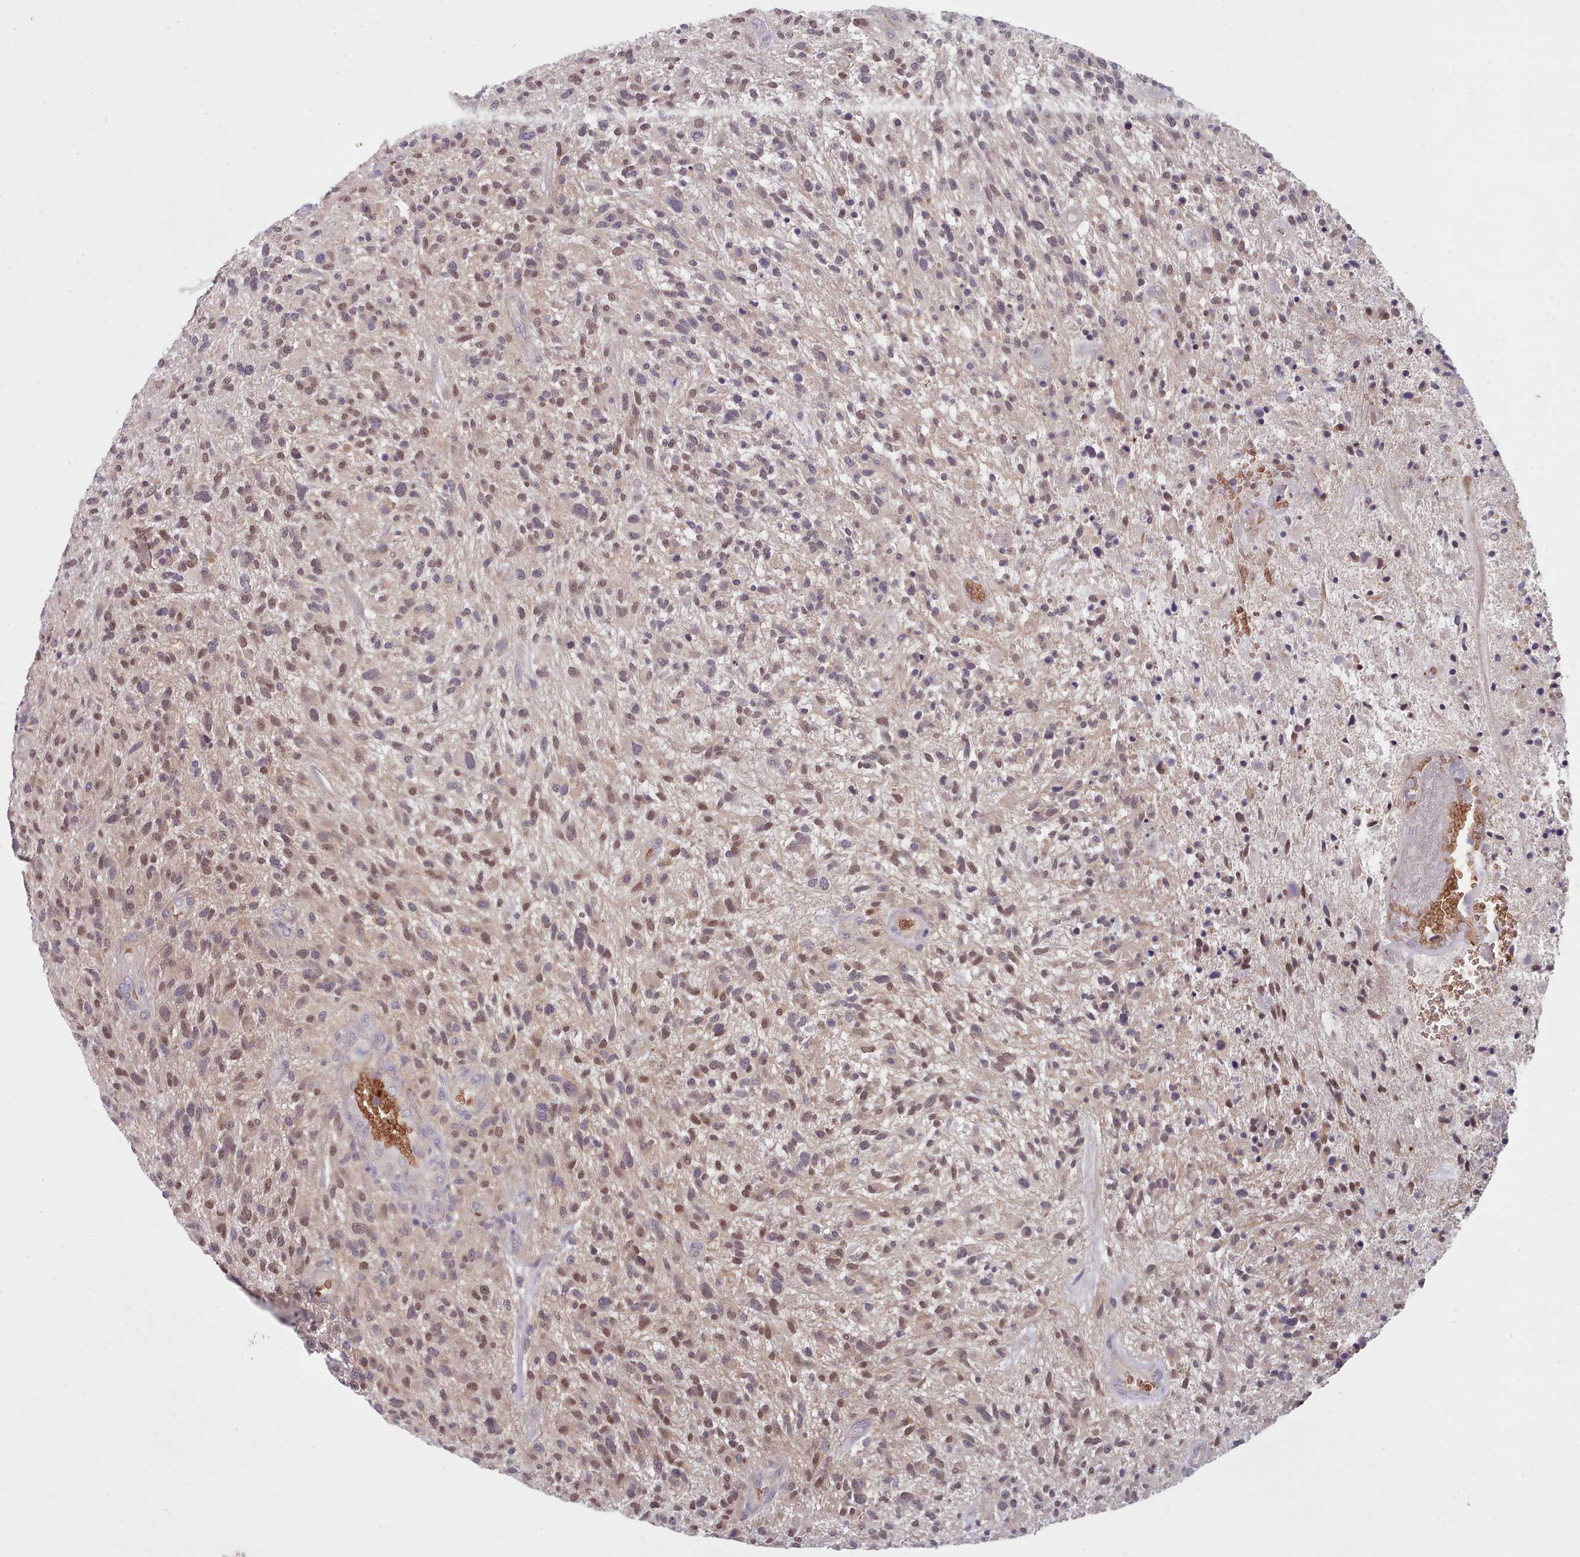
{"staining": {"intensity": "moderate", "quantity": ">75%", "location": "nuclear"}, "tissue": "glioma", "cell_type": "Tumor cells", "image_type": "cancer", "snomed": [{"axis": "morphology", "description": "Glioma, malignant, High grade"}, {"axis": "topography", "description": "Brain"}], "caption": "High-magnification brightfield microscopy of glioma stained with DAB (3,3'-diaminobenzidine) (brown) and counterstained with hematoxylin (blue). tumor cells exhibit moderate nuclear positivity is seen in about>75% of cells.", "gene": "CLNS1A", "patient": {"sex": "male", "age": 47}}